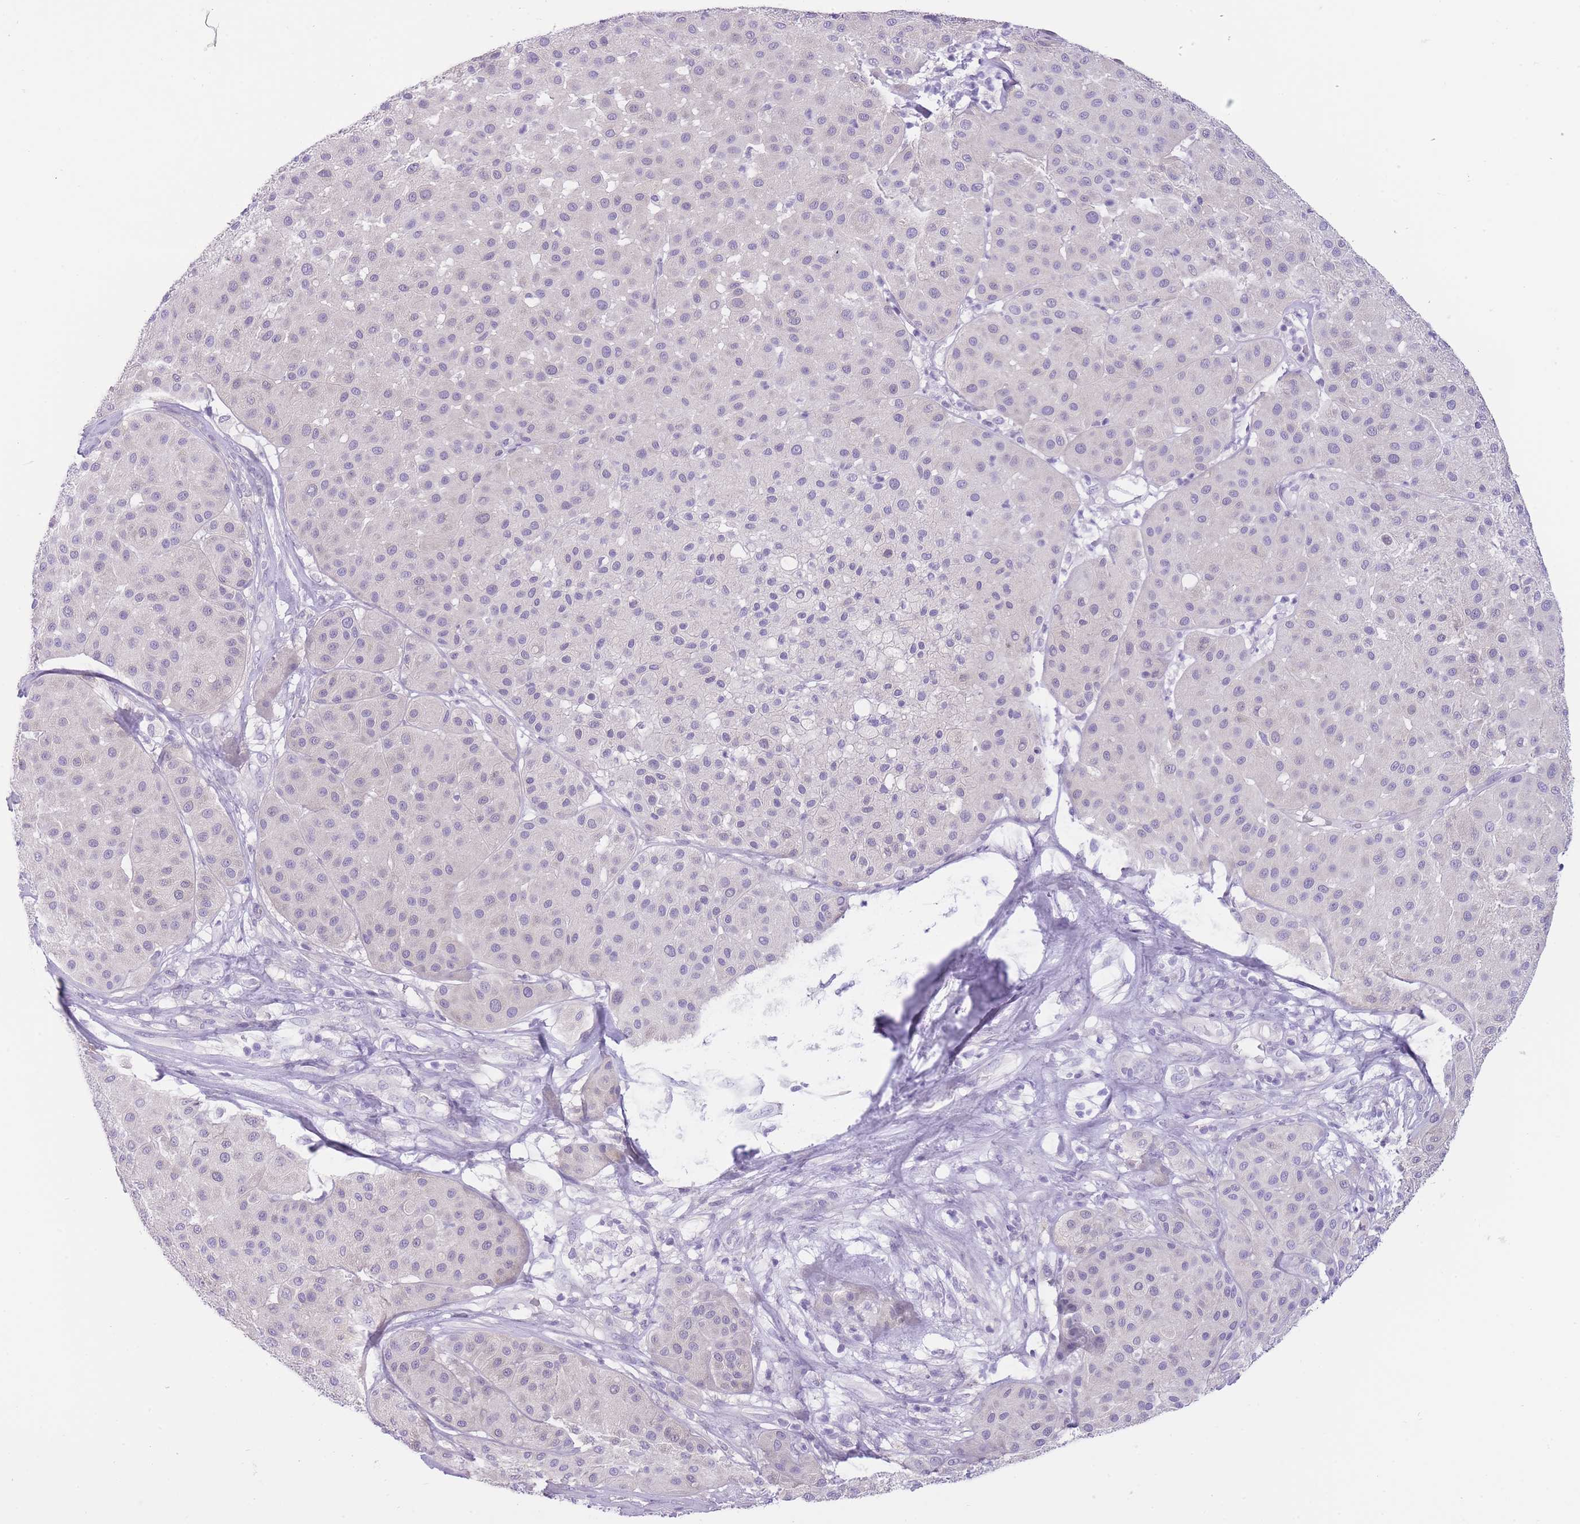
{"staining": {"intensity": "negative", "quantity": "none", "location": "none"}, "tissue": "melanoma", "cell_type": "Tumor cells", "image_type": "cancer", "snomed": [{"axis": "morphology", "description": "Malignant melanoma, Metastatic site"}, {"axis": "topography", "description": "Smooth muscle"}], "caption": "Tumor cells show no significant protein staining in malignant melanoma (metastatic site).", "gene": "OR11H12", "patient": {"sex": "male", "age": 41}}